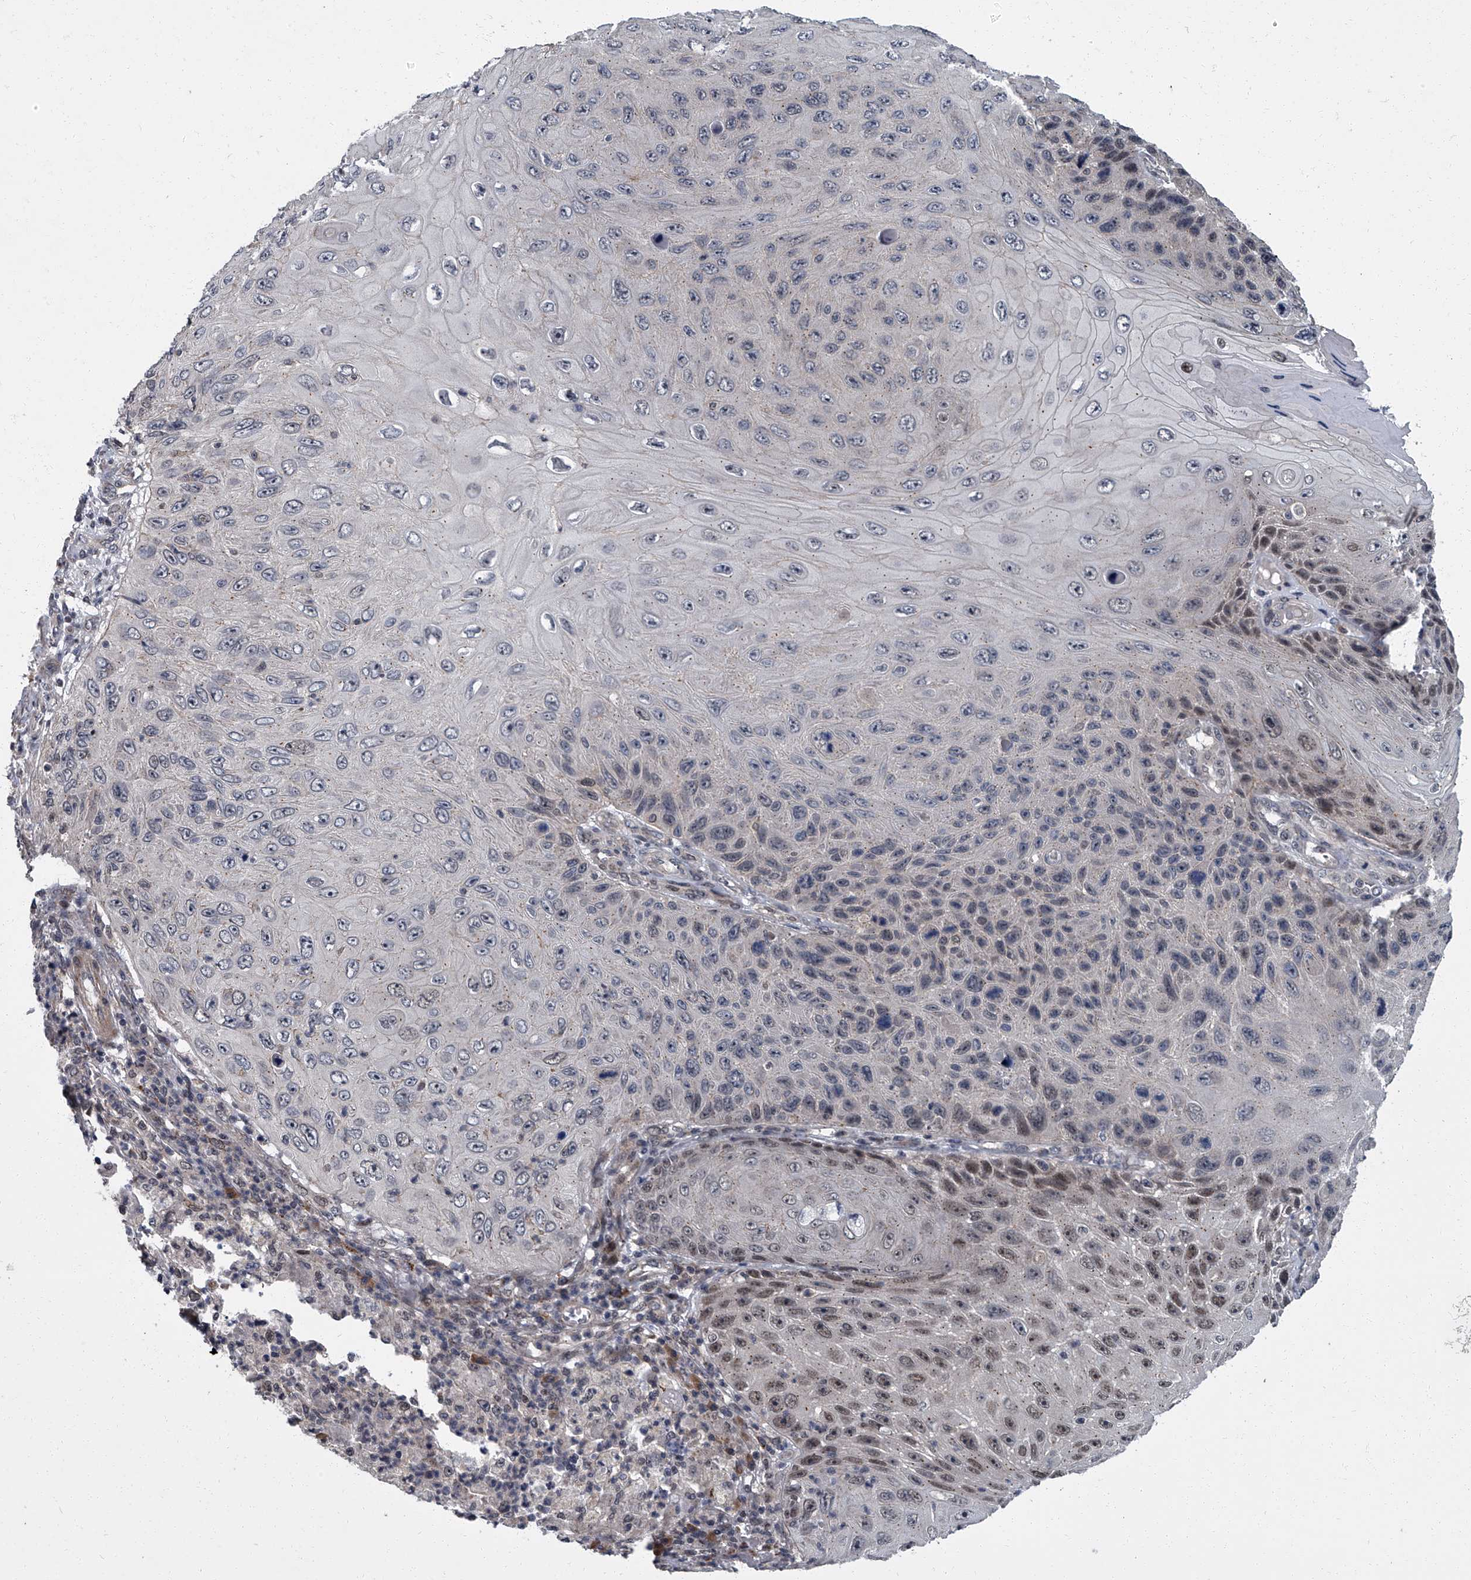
{"staining": {"intensity": "moderate", "quantity": "<25%", "location": "nuclear"}, "tissue": "skin cancer", "cell_type": "Tumor cells", "image_type": "cancer", "snomed": [{"axis": "morphology", "description": "Squamous cell carcinoma, NOS"}, {"axis": "topography", "description": "Skin"}], "caption": "A brown stain labels moderate nuclear staining of a protein in skin squamous cell carcinoma tumor cells.", "gene": "ZNF274", "patient": {"sex": "female", "age": 88}}